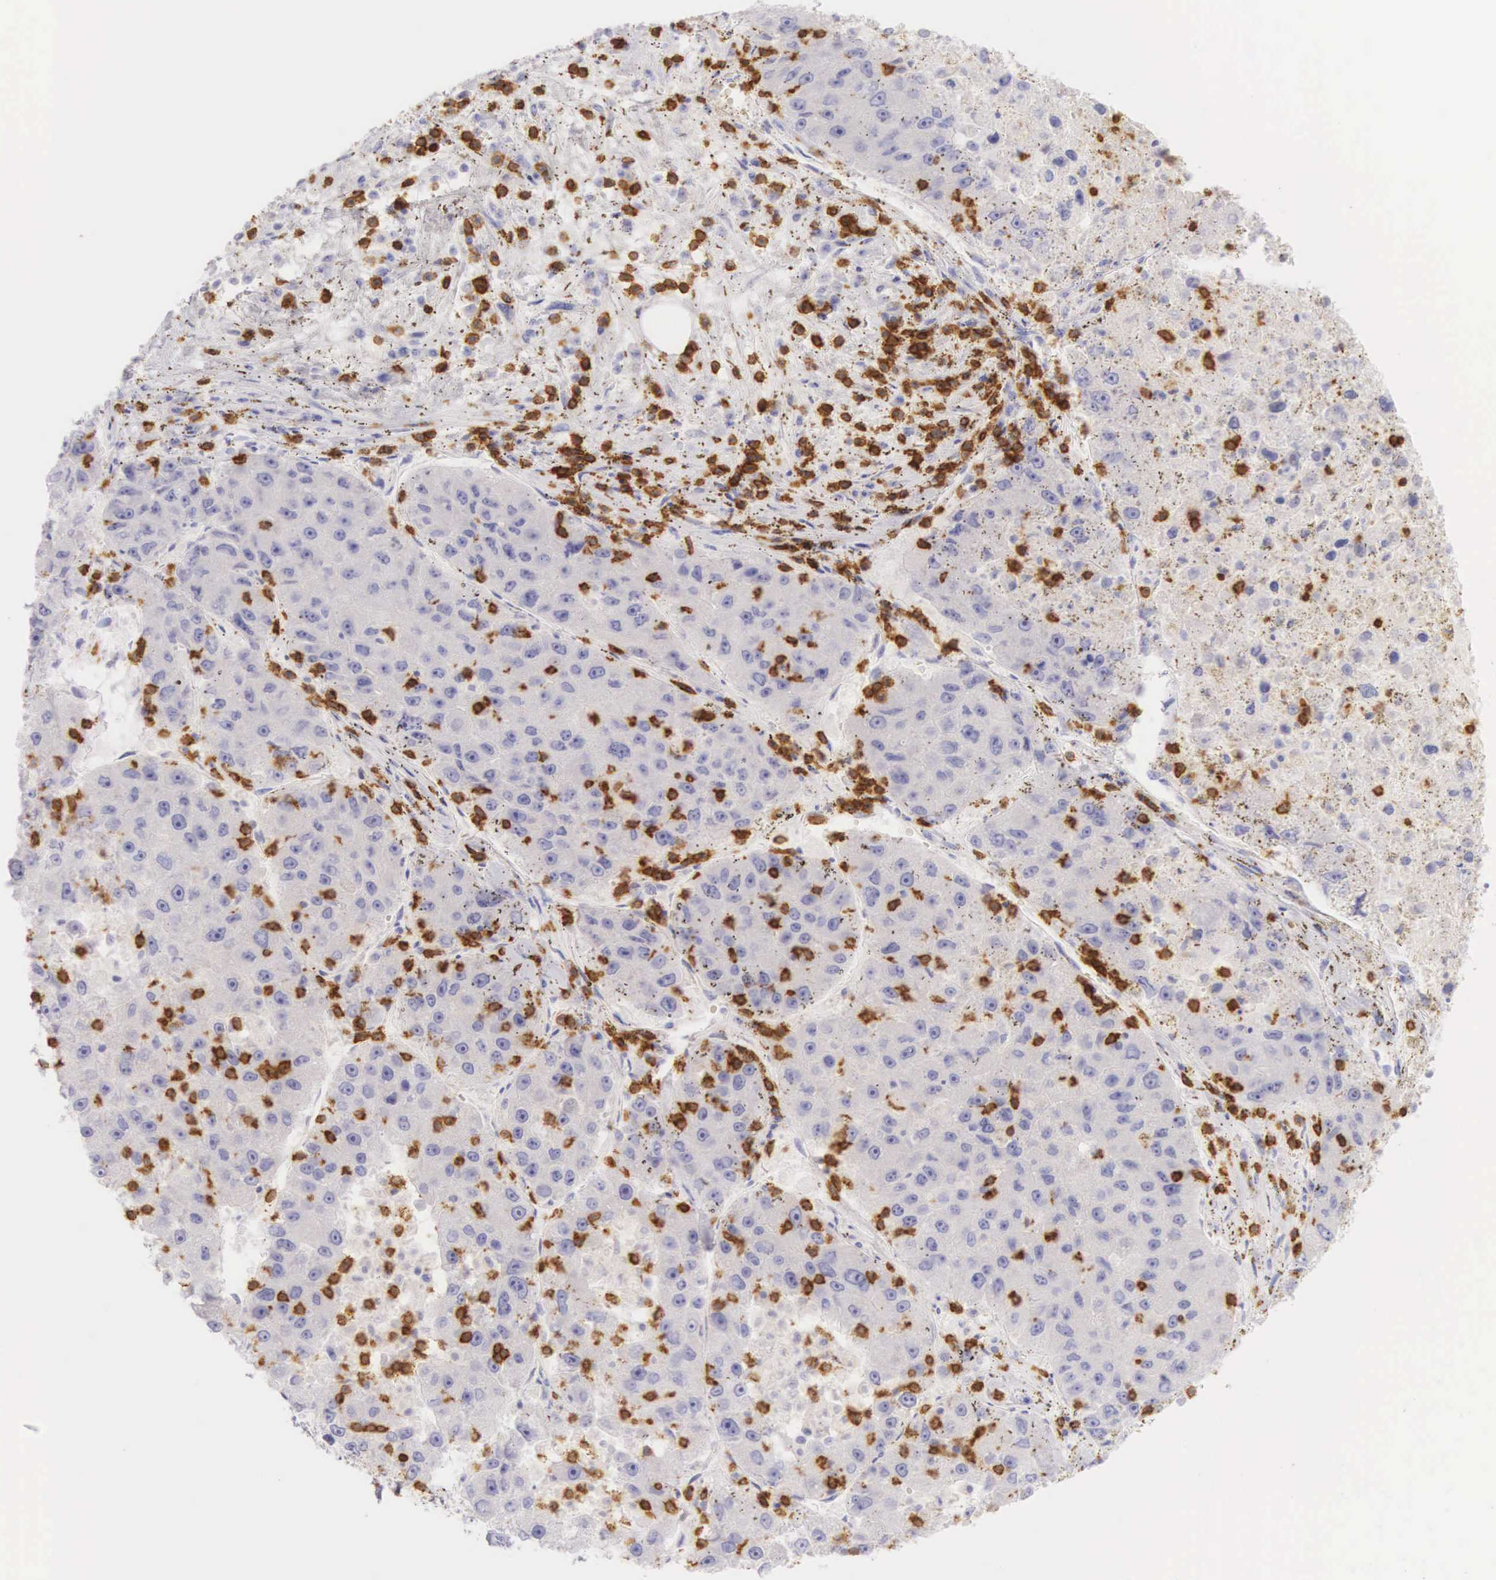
{"staining": {"intensity": "negative", "quantity": "none", "location": "none"}, "tissue": "liver cancer", "cell_type": "Tumor cells", "image_type": "cancer", "snomed": [{"axis": "morphology", "description": "Carcinoma, Hepatocellular, NOS"}, {"axis": "topography", "description": "Liver"}], "caption": "The immunohistochemistry (IHC) histopathology image has no significant positivity in tumor cells of liver hepatocellular carcinoma tissue. (DAB (3,3'-diaminobenzidine) IHC visualized using brightfield microscopy, high magnification).", "gene": "CD3E", "patient": {"sex": "male", "age": 49}}